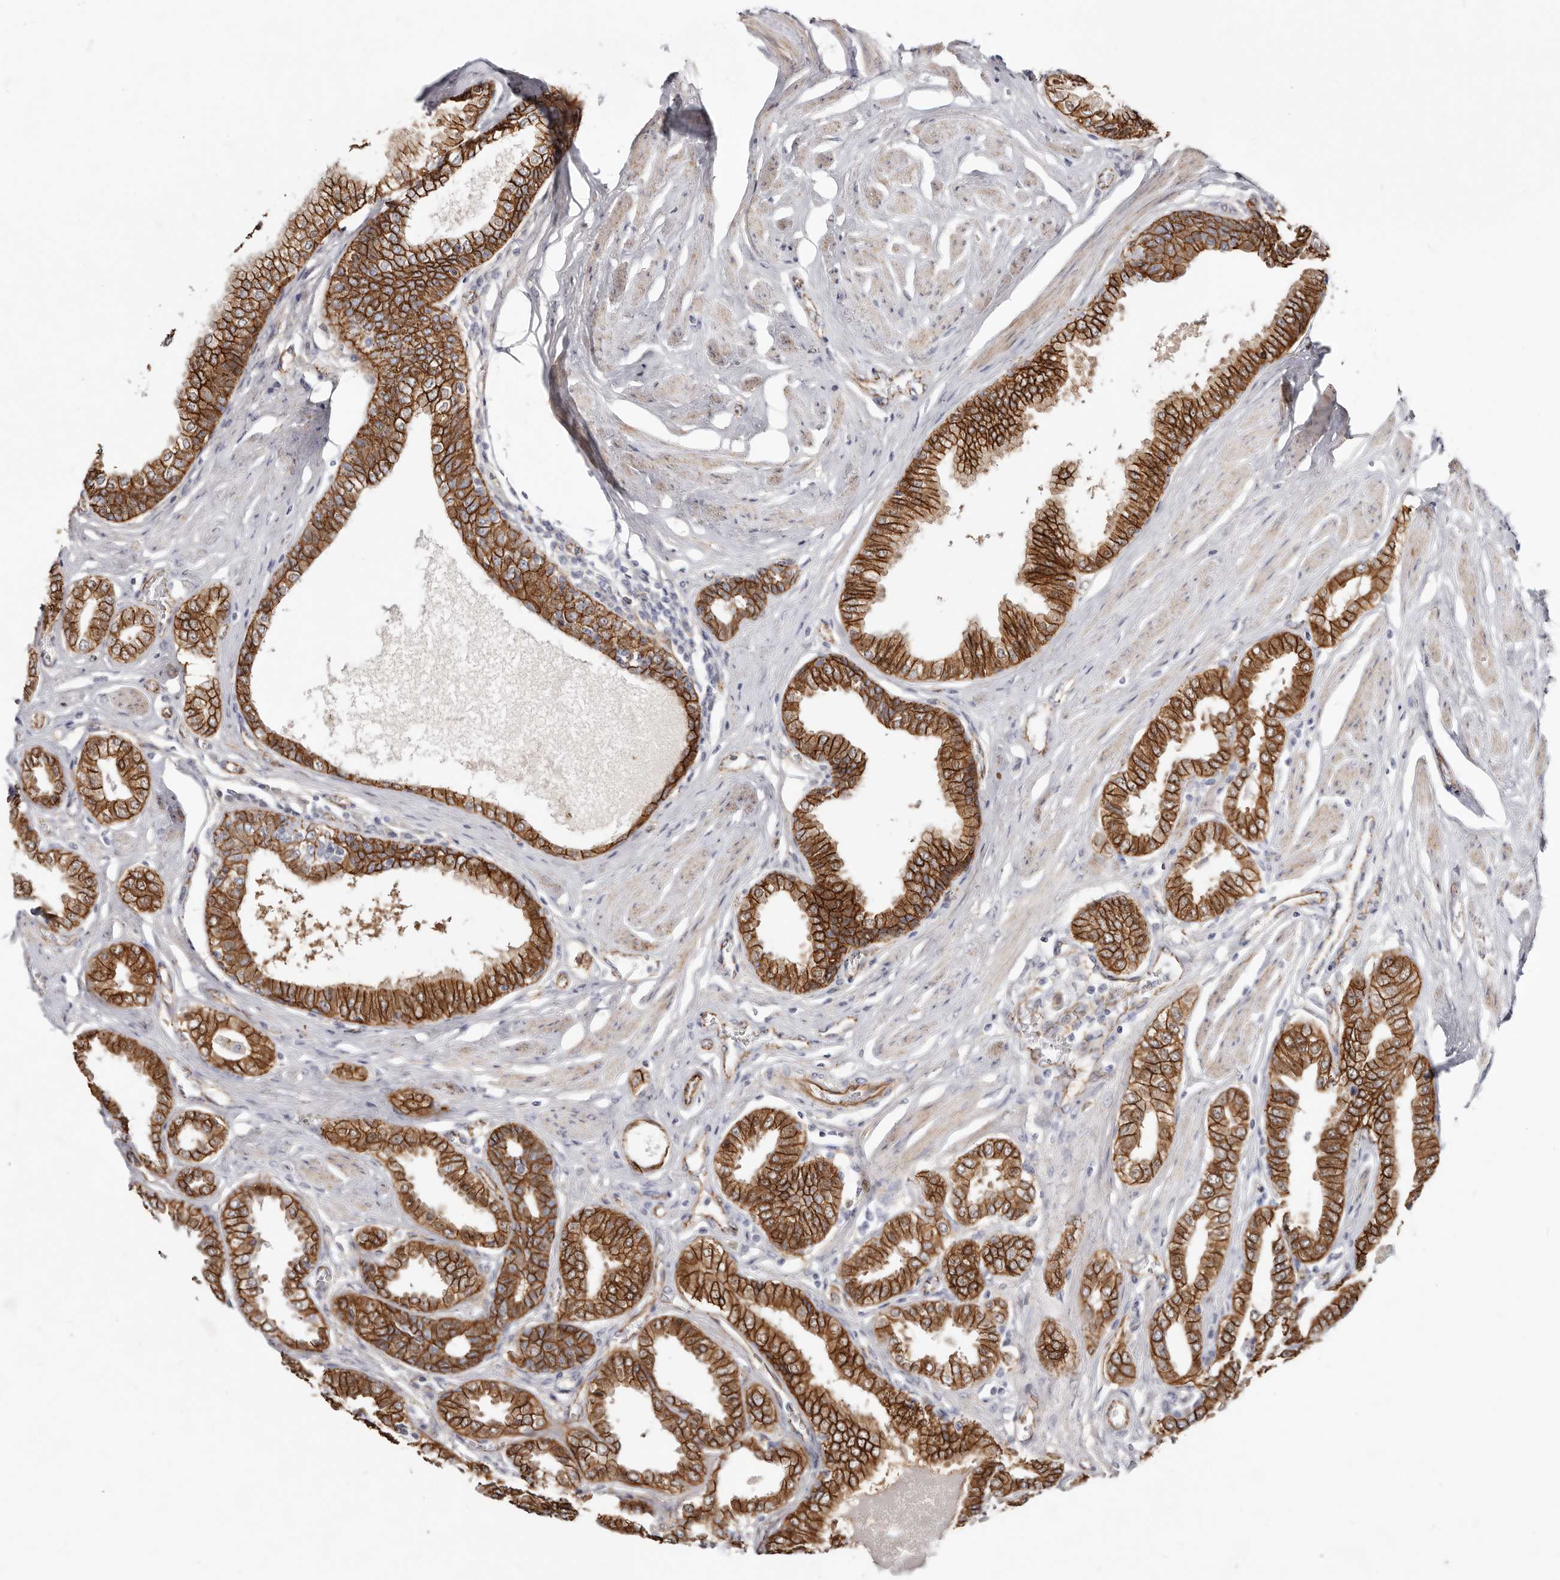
{"staining": {"intensity": "strong", "quantity": ">75%", "location": "cytoplasmic/membranous"}, "tissue": "prostate cancer", "cell_type": "Tumor cells", "image_type": "cancer", "snomed": [{"axis": "morphology", "description": "Adenocarcinoma, Low grade"}, {"axis": "topography", "description": "Prostate"}], "caption": "A brown stain labels strong cytoplasmic/membranous staining of a protein in prostate low-grade adenocarcinoma tumor cells.", "gene": "CTNNB1", "patient": {"sex": "male", "age": 63}}